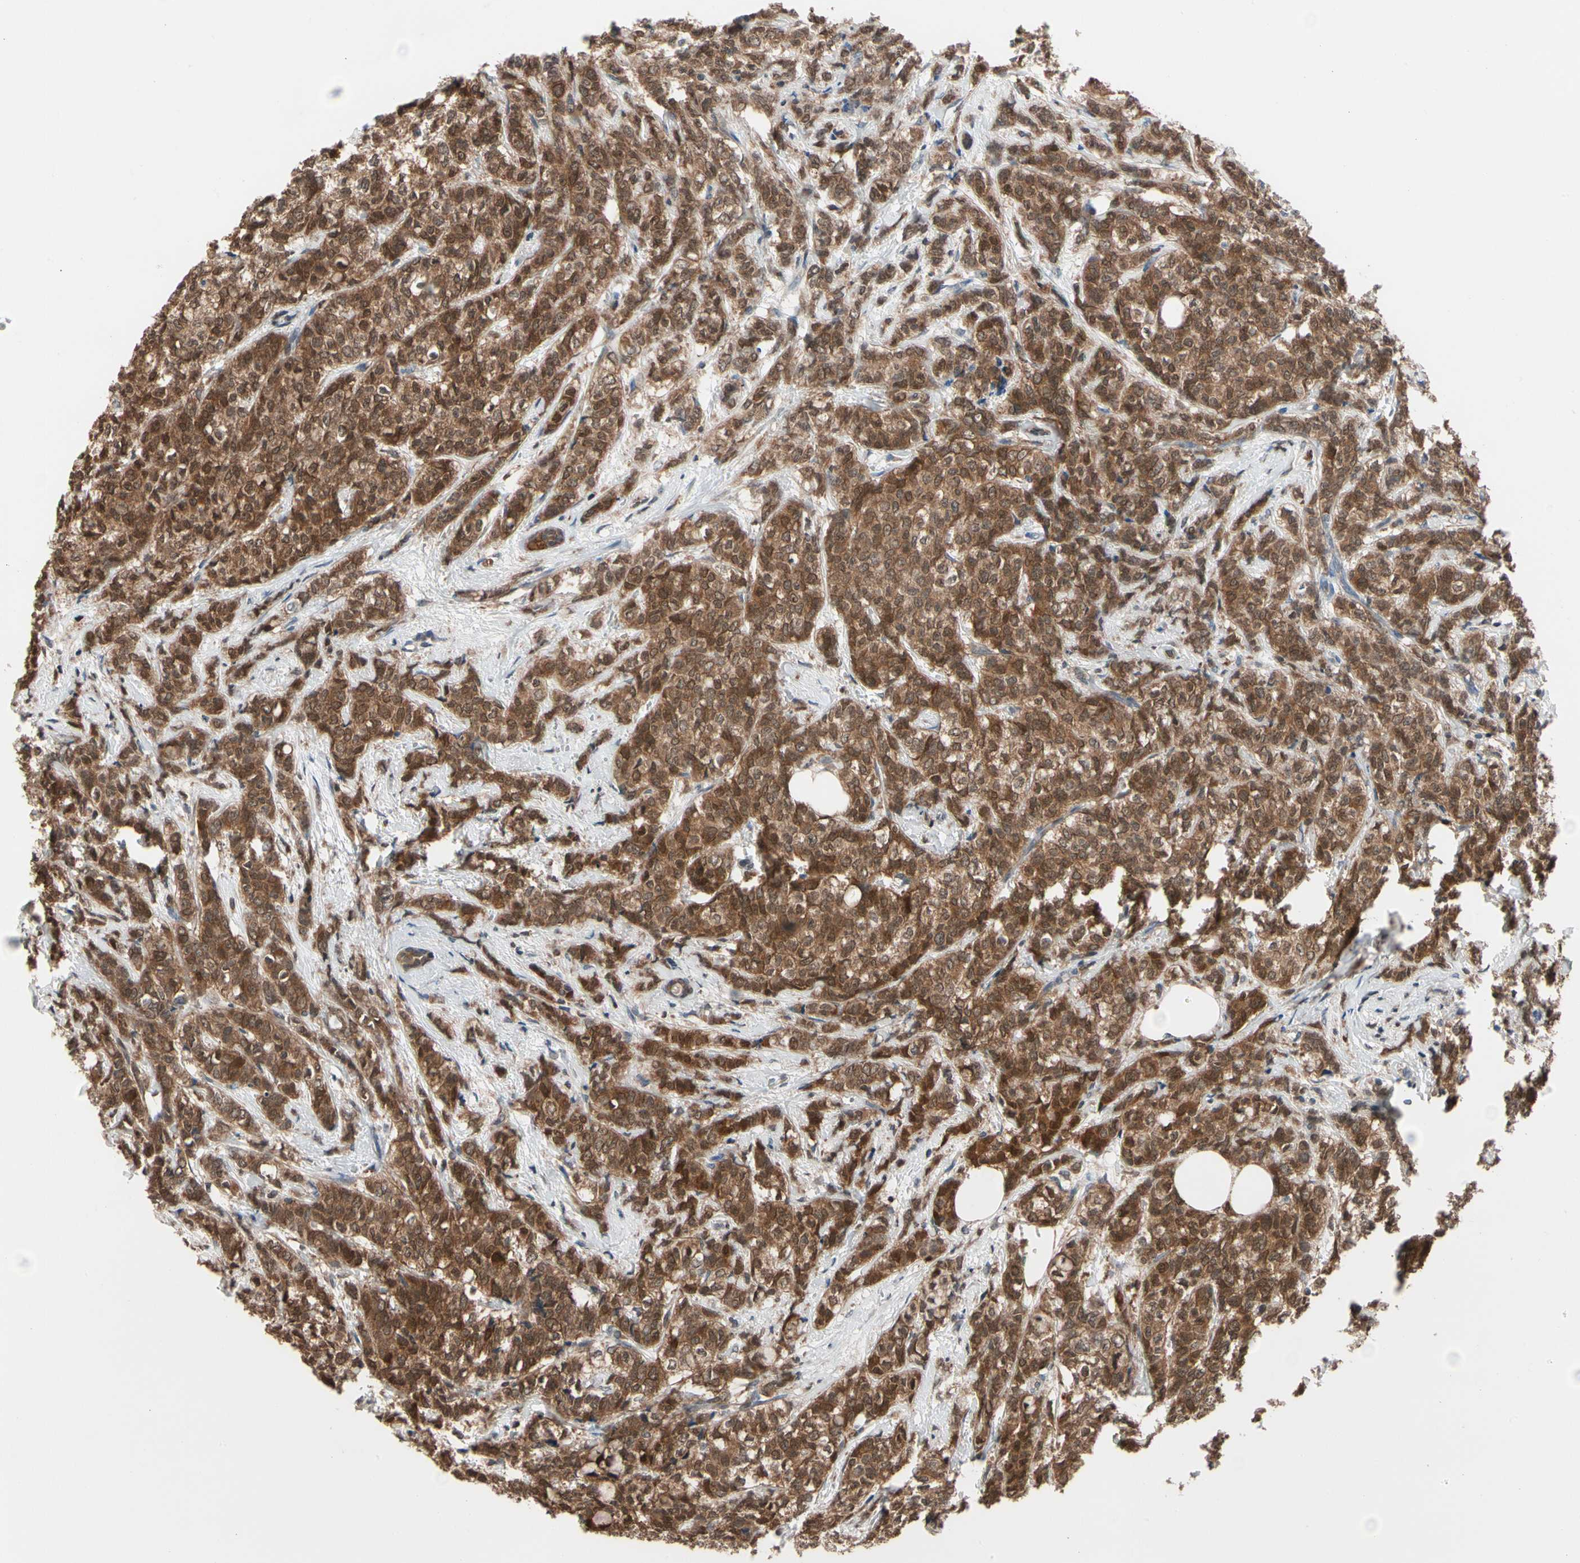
{"staining": {"intensity": "strong", "quantity": ">75%", "location": "cytoplasmic/membranous,nuclear"}, "tissue": "breast cancer", "cell_type": "Tumor cells", "image_type": "cancer", "snomed": [{"axis": "morphology", "description": "Lobular carcinoma"}, {"axis": "topography", "description": "Breast"}], "caption": "Immunohistochemistry photomicrograph of human breast cancer (lobular carcinoma) stained for a protein (brown), which exhibits high levels of strong cytoplasmic/membranous and nuclear positivity in about >75% of tumor cells.", "gene": "MTHFS", "patient": {"sex": "female", "age": 60}}